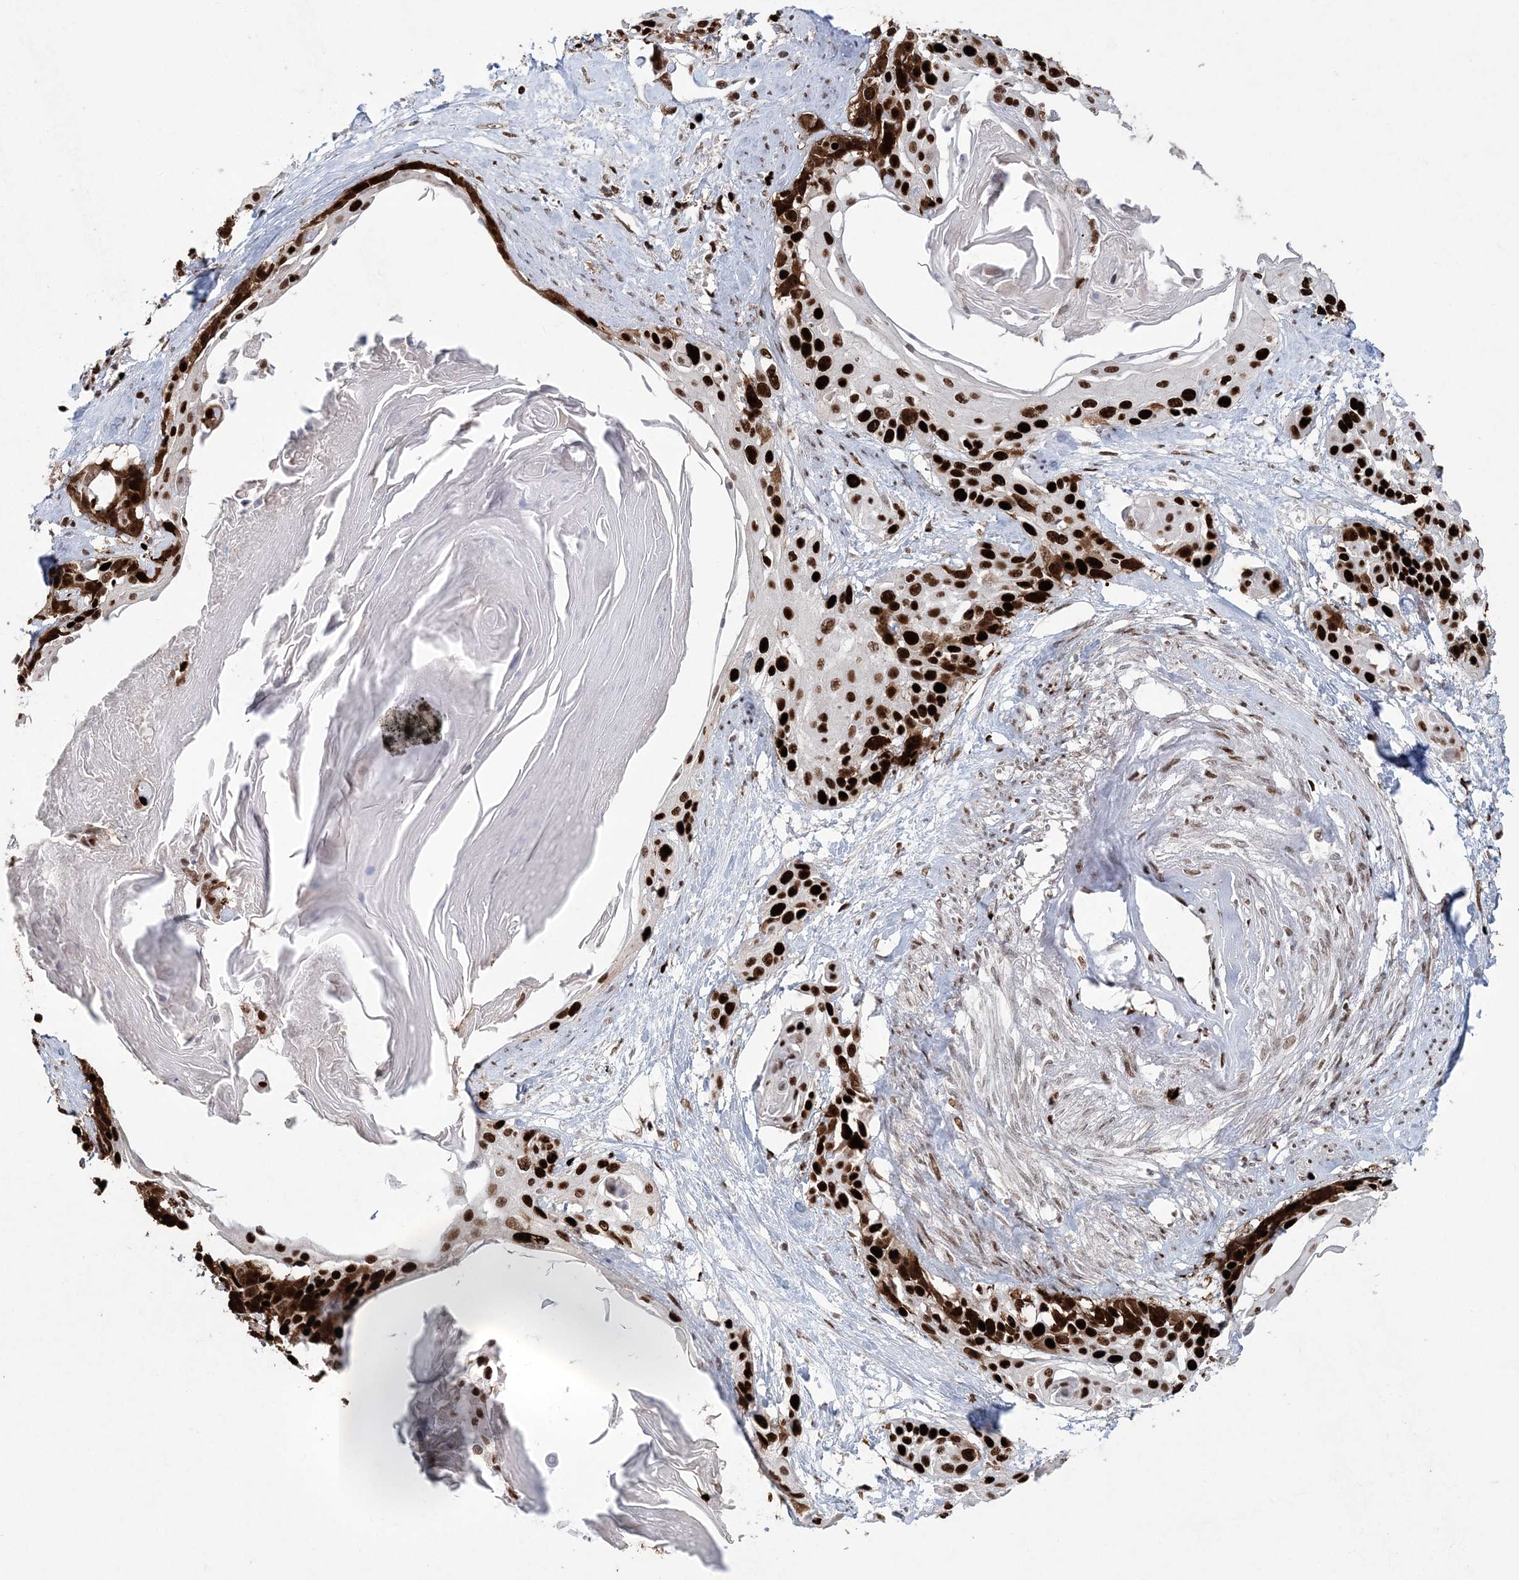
{"staining": {"intensity": "strong", "quantity": ">75%", "location": "nuclear"}, "tissue": "cervical cancer", "cell_type": "Tumor cells", "image_type": "cancer", "snomed": [{"axis": "morphology", "description": "Squamous cell carcinoma, NOS"}, {"axis": "topography", "description": "Cervix"}], "caption": "A photomicrograph showing strong nuclear positivity in about >75% of tumor cells in cervical cancer, as visualized by brown immunohistochemical staining.", "gene": "LIG1", "patient": {"sex": "female", "age": 57}}